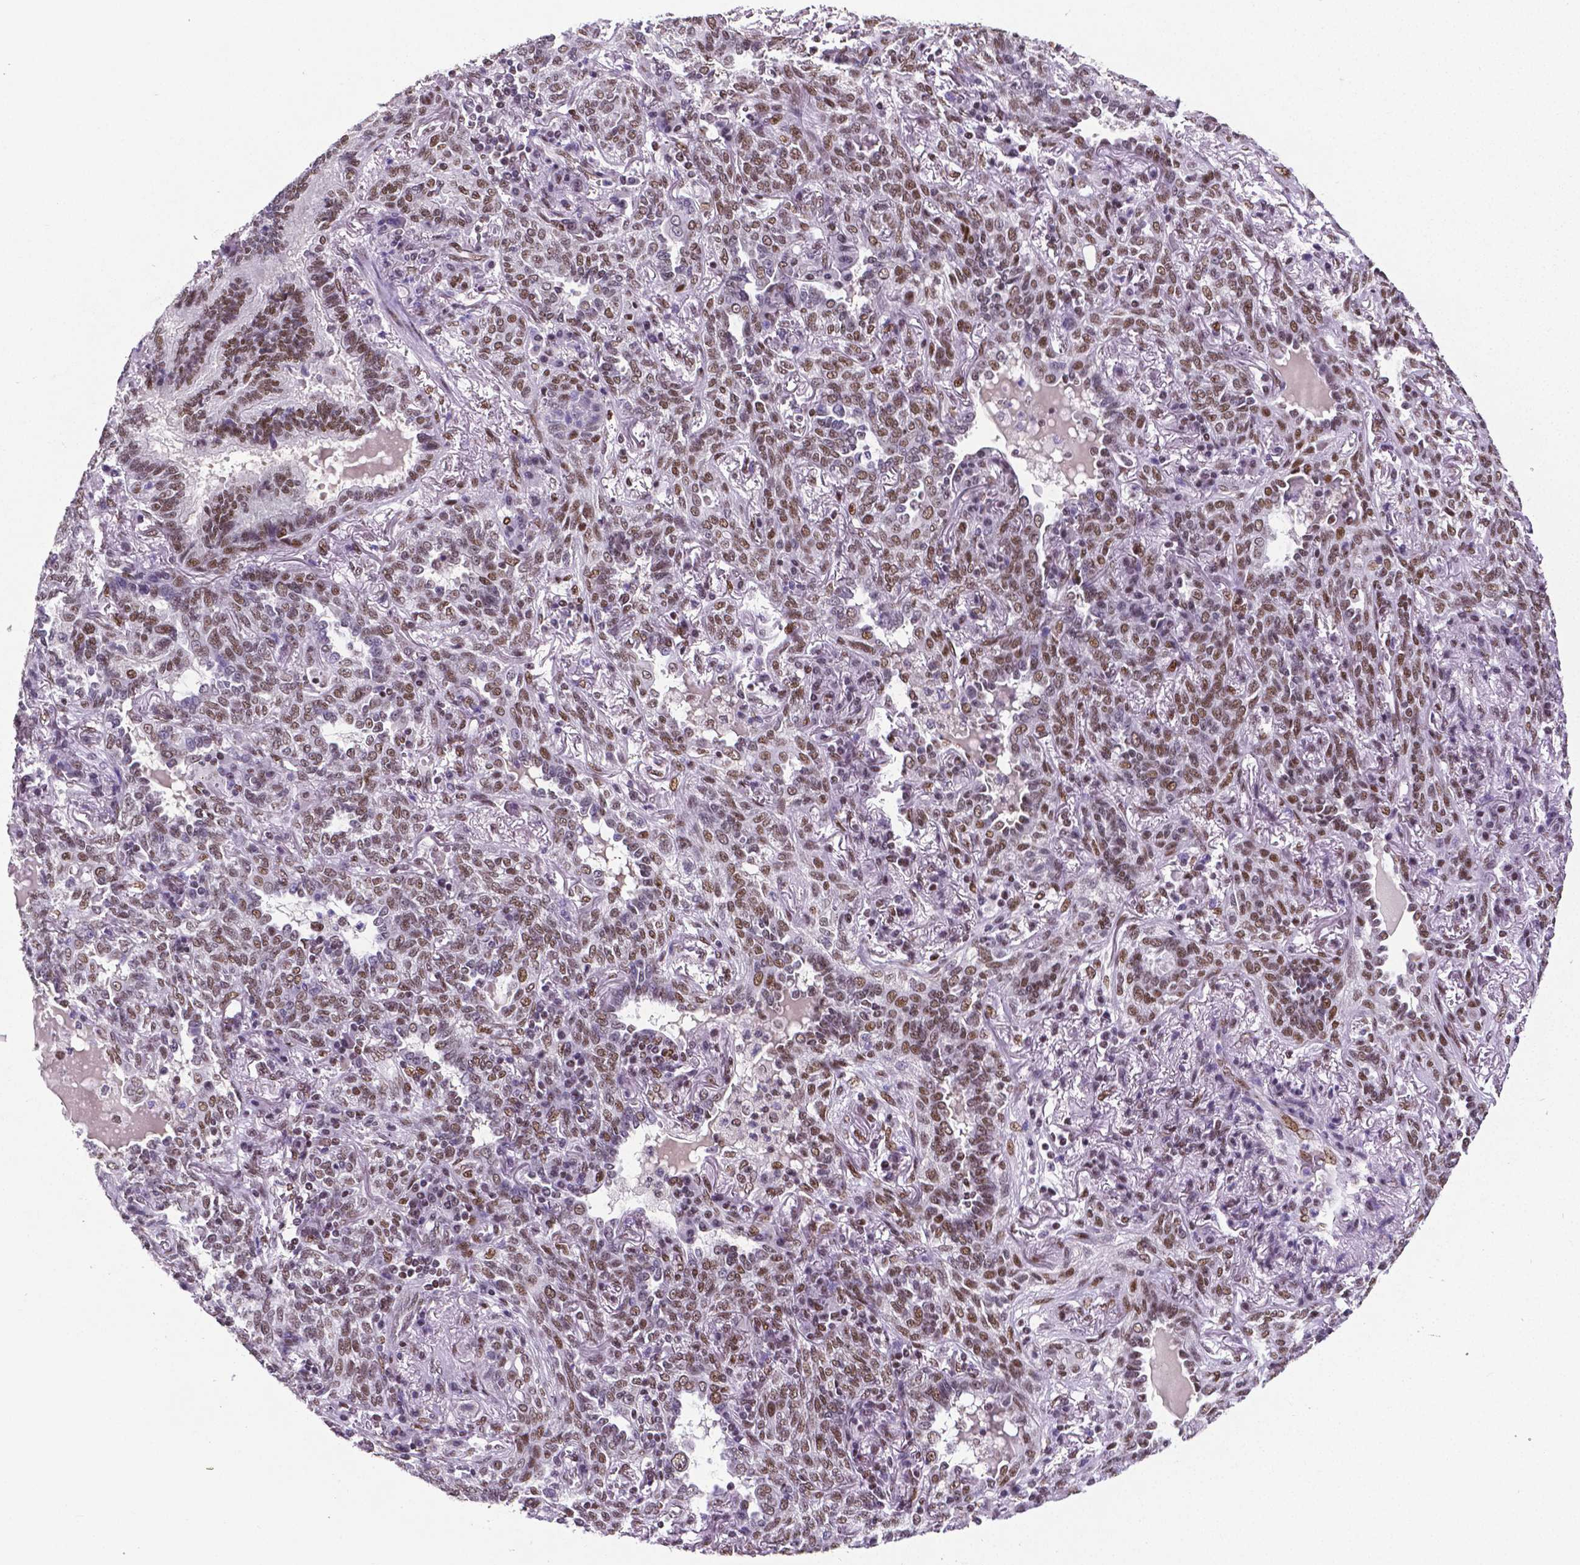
{"staining": {"intensity": "moderate", "quantity": ">75%", "location": "nuclear"}, "tissue": "lung cancer", "cell_type": "Tumor cells", "image_type": "cancer", "snomed": [{"axis": "morphology", "description": "Squamous cell carcinoma, NOS"}, {"axis": "topography", "description": "Lung"}], "caption": "DAB immunohistochemical staining of squamous cell carcinoma (lung) shows moderate nuclear protein positivity in about >75% of tumor cells. (DAB (3,3'-diaminobenzidine) IHC, brown staining for protein, blue staining for nuclei).", "gene": "REST", "patient": {"sex": "female", "age": 70}}